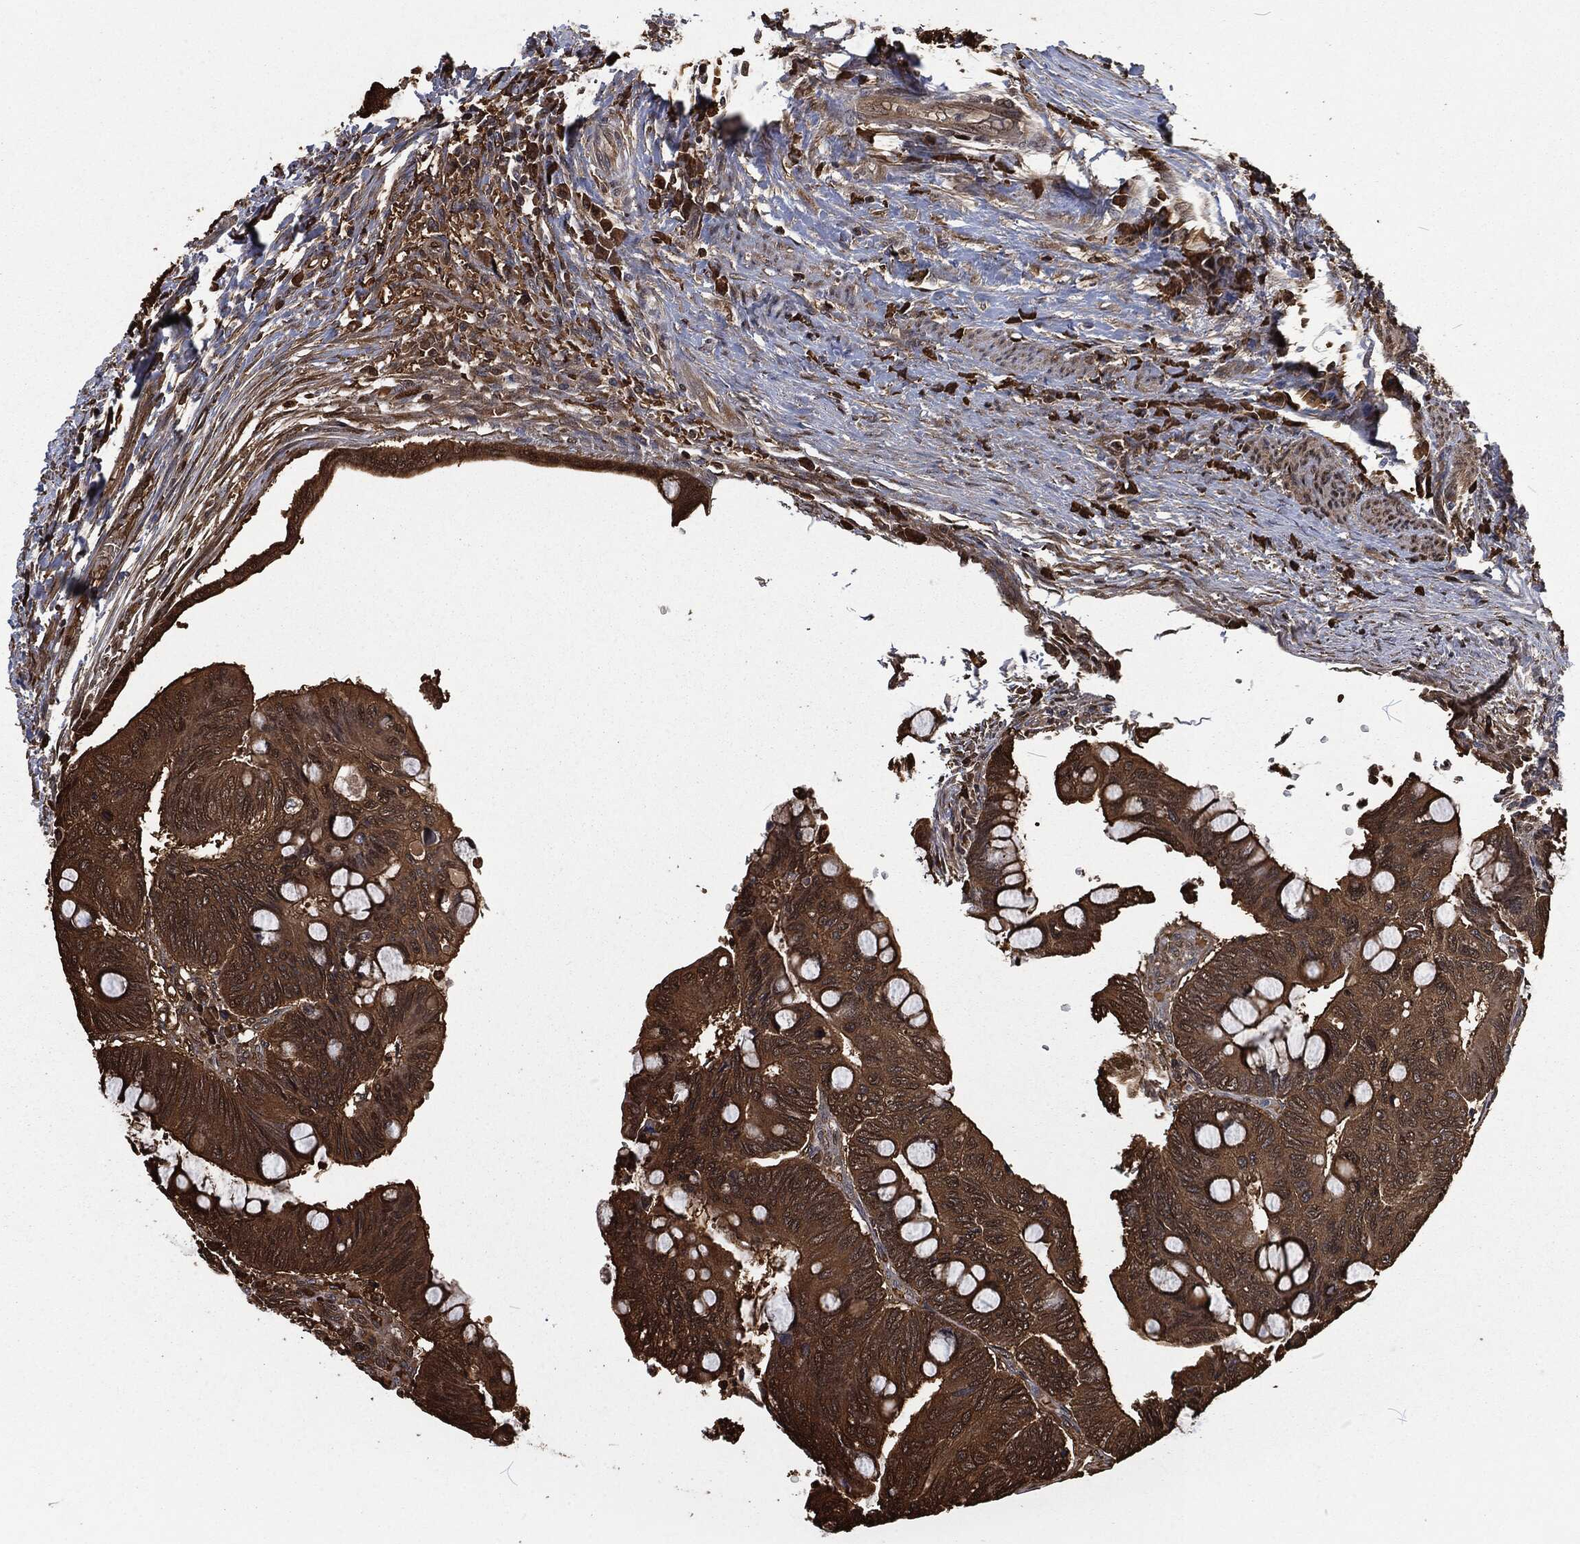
{"staining": {"intensity": "strong", "quantity": ">75%", "location": "cytoplasmic/membranous"}, "tissue": "colorectal cancer", "cell_type": "Tumor cells", "image_type": "cancer", "snomed": [{"axis": "morphology", "description": "Normal tissue, NOS"}, {"axis": "morphology", "description": "Adenocarcinoma, NOS"}, {"axis": "topography", "description": "Rectum"}, {"axis": "topography", "description": "Peripheral nerve tissue"}], "caption": "Colorectal cancer stained with immunohistochemistry (IHC) reveals strong cytoplasmic/membranous staining in approximately >75% of tumor cells.", "gene": "PRDX4", "patient": {"sex": "male", "age": 92}}